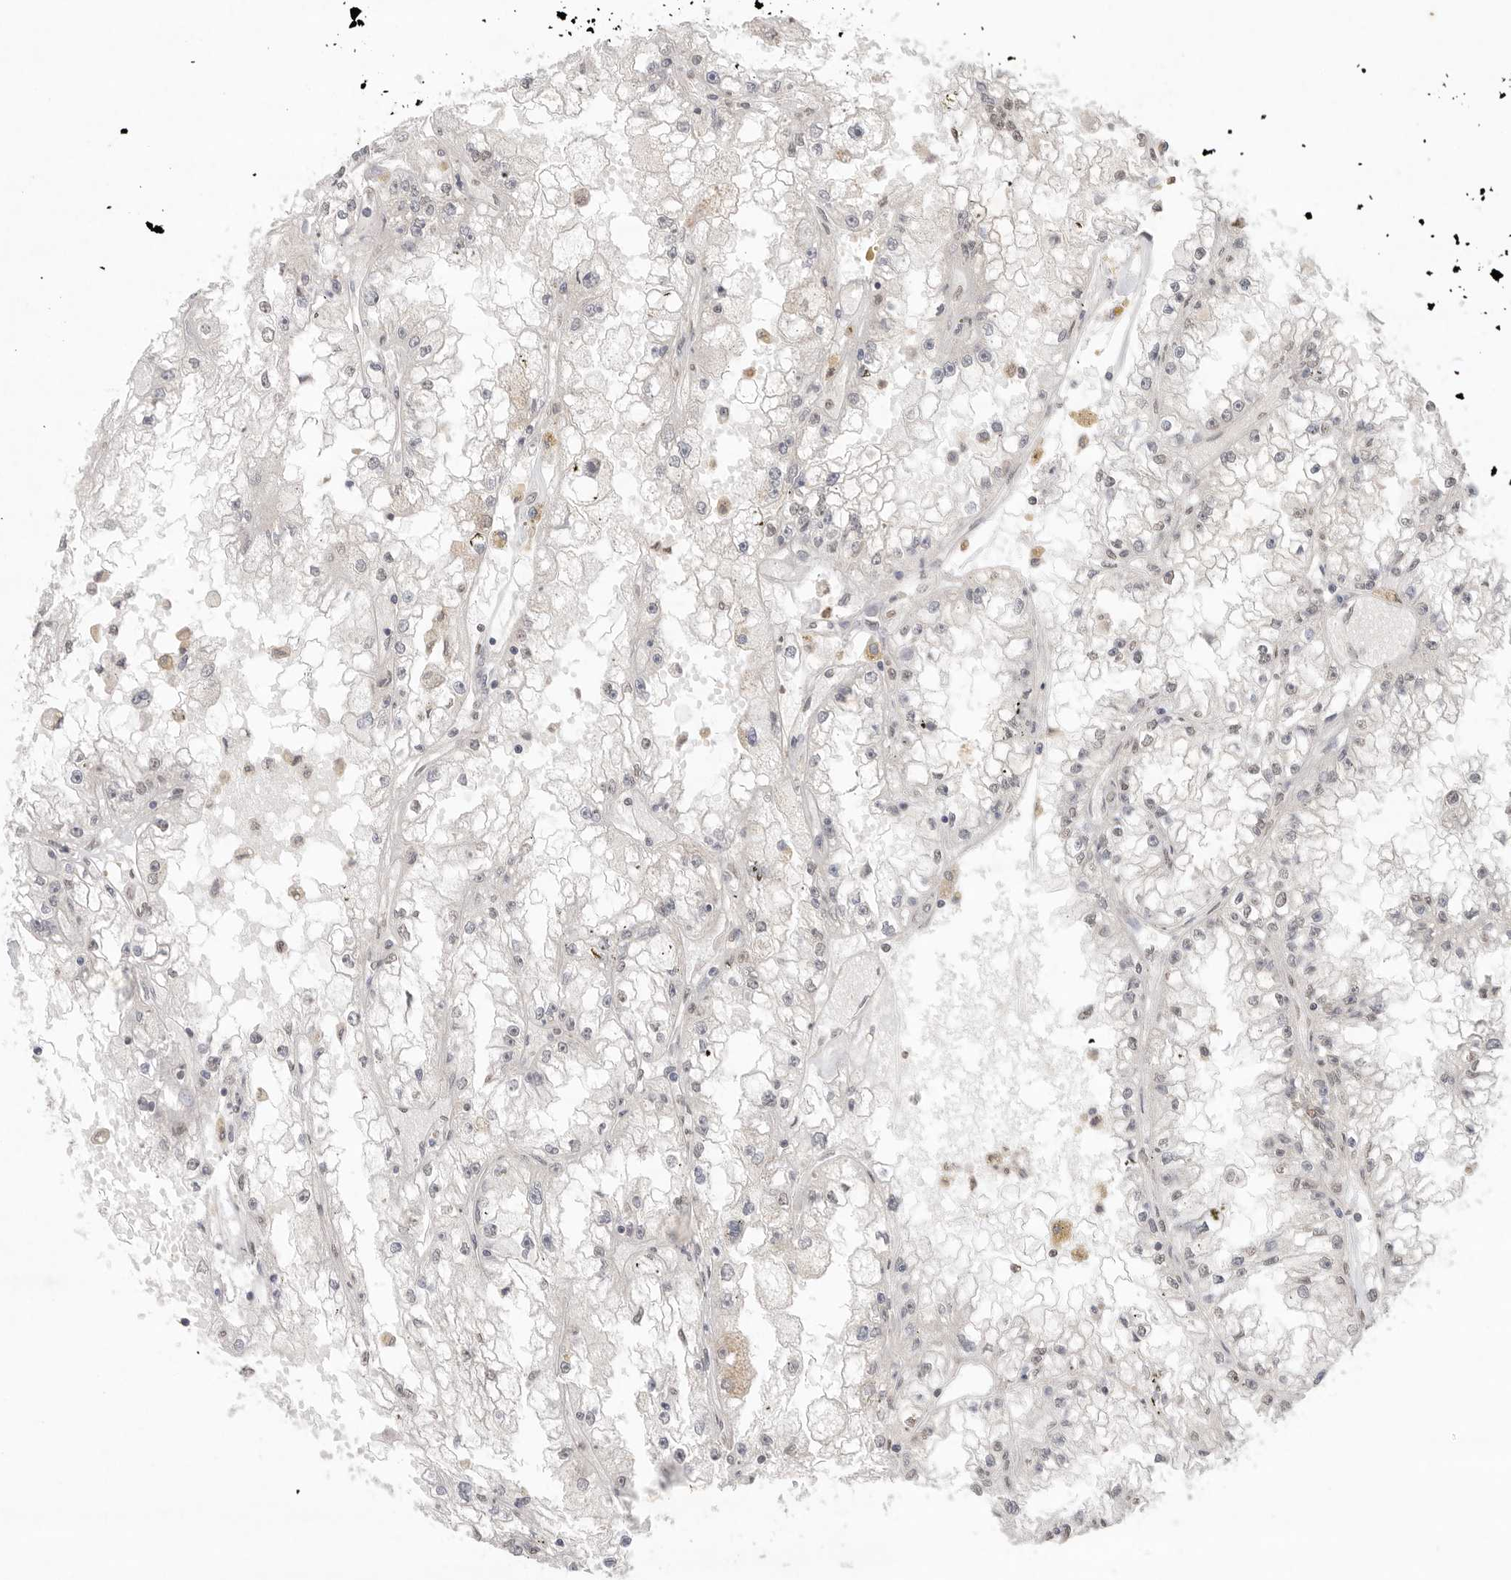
{"staining": {"intensity": "negative", "quantity": "none", "location": "none"}, "tissue": "renal cancer", "cell_type": "Tumor cells", "image_type": "cancer", "snomed": [{"axis": "morphology", "description": "Adenocarcinoma, NOS"}, {"axis": "topography", "description": "Kidney"}], "caption": "Renal cancer stained for a protein using immunohistochemistry (IHC) demonstrates no expression tumor cells.", "gene": "KLK5", "patient": {"sex": "male", "age": 56}}